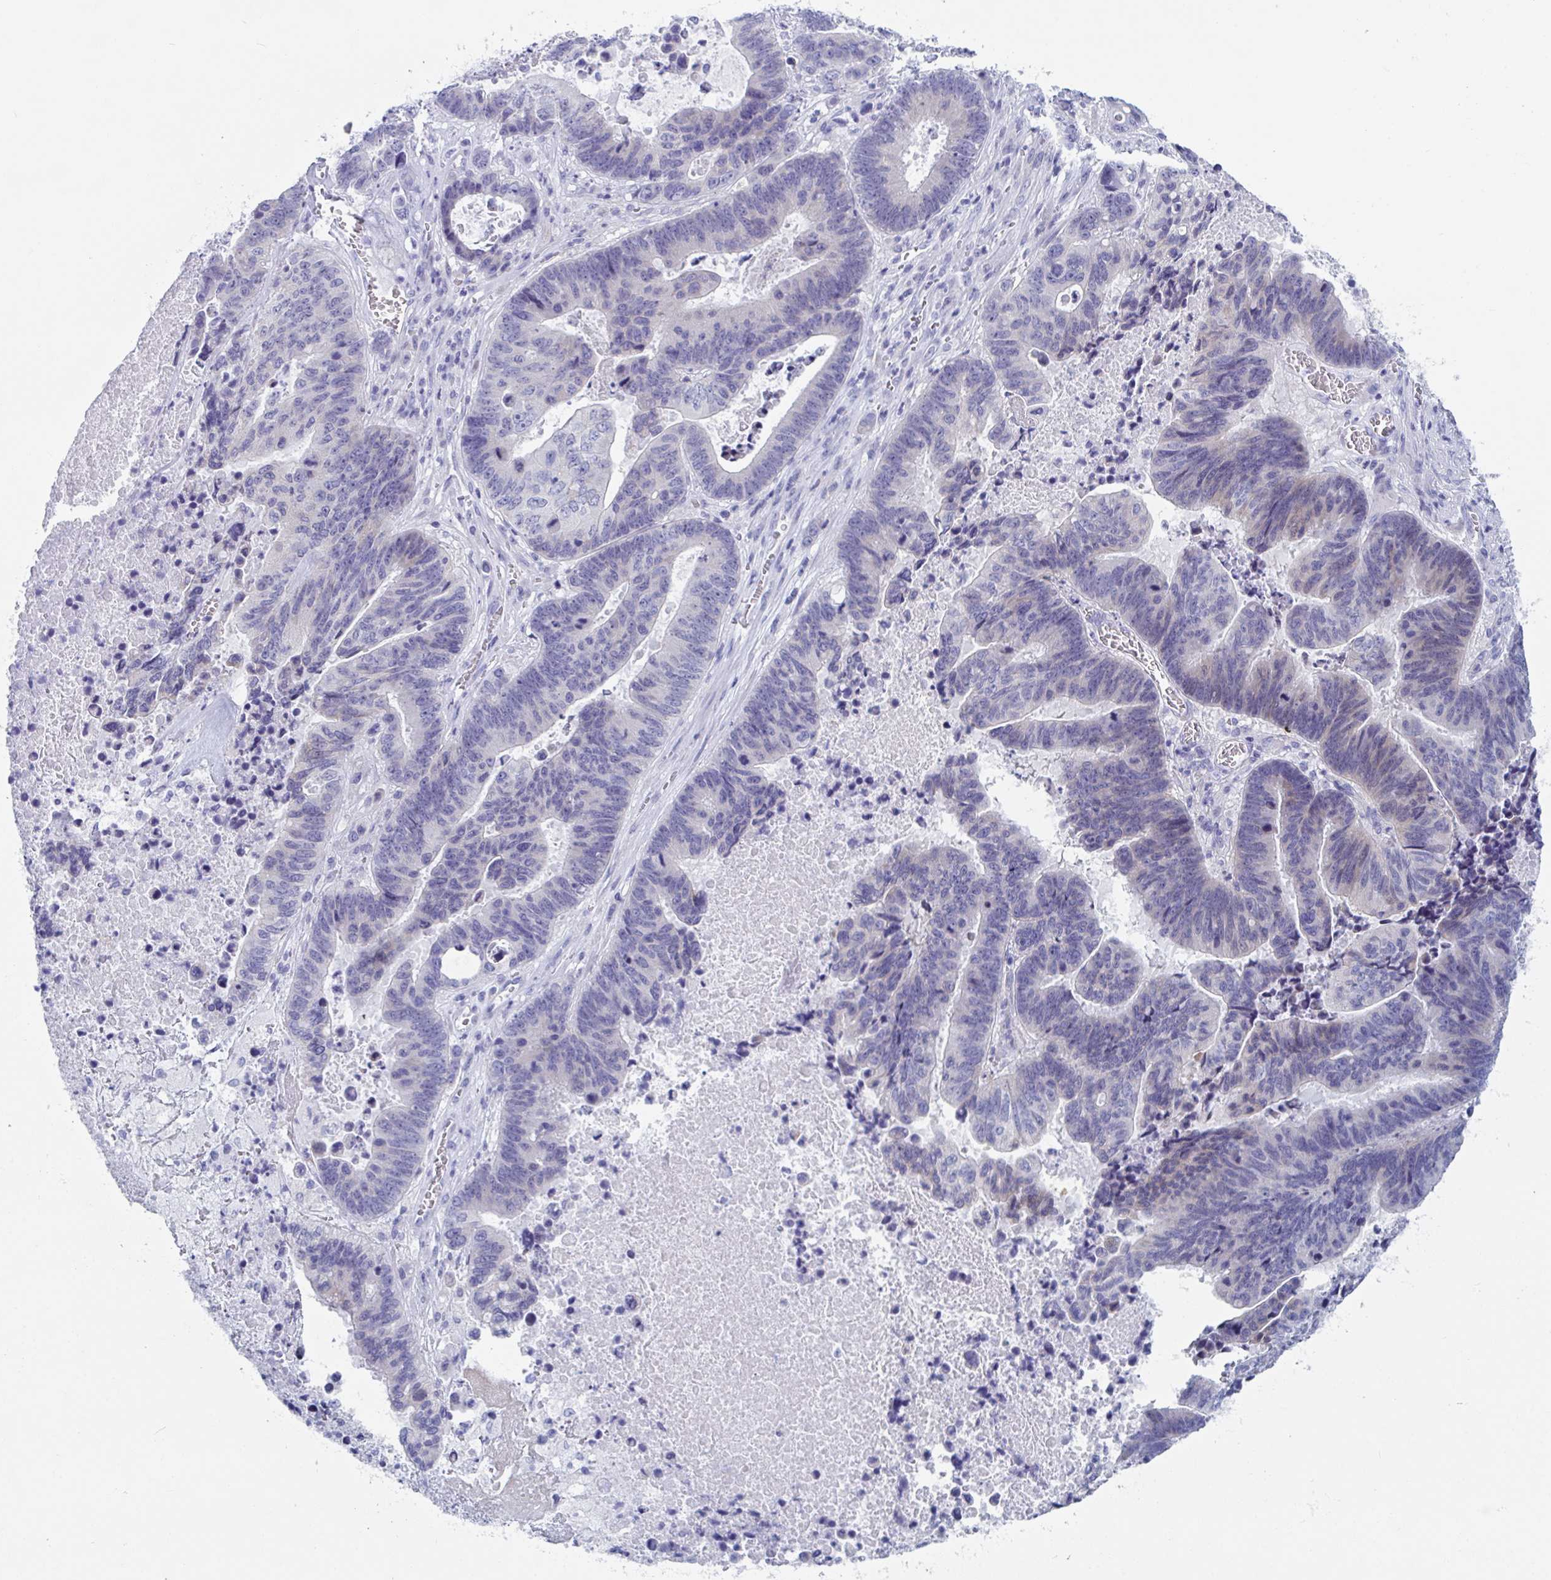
{"staining": {"intensity": "negative", "quantity": "none", "location": "none"}, "tissue": "lung cancer", "cell_type": "Tumor cells", "image_type": "cancer", "snomed": [{"axis": "morphology", "description": "Aneuploidy"}, {"axis": "morphology", "description": "Adenocarcinoma, NOS"}, {"axis": "morphology", "description": "Adenocarcinoma primary or metastatic"}, {"axis": "topography", "description": "Lung"}], "caption": "The immunohistochemistry micrograph has no significant expression in tumor cells of lung adenocarcinoma tissue. Brightfield microscopy of immunohistochemistry (IHC) stained with DAB (3,3'-diaminobenzidine) (brown) and hematoxylin (blue), captured at high magnification.", "gene": "ZPBP", "patient": {"sex": "female", "age": 75}}